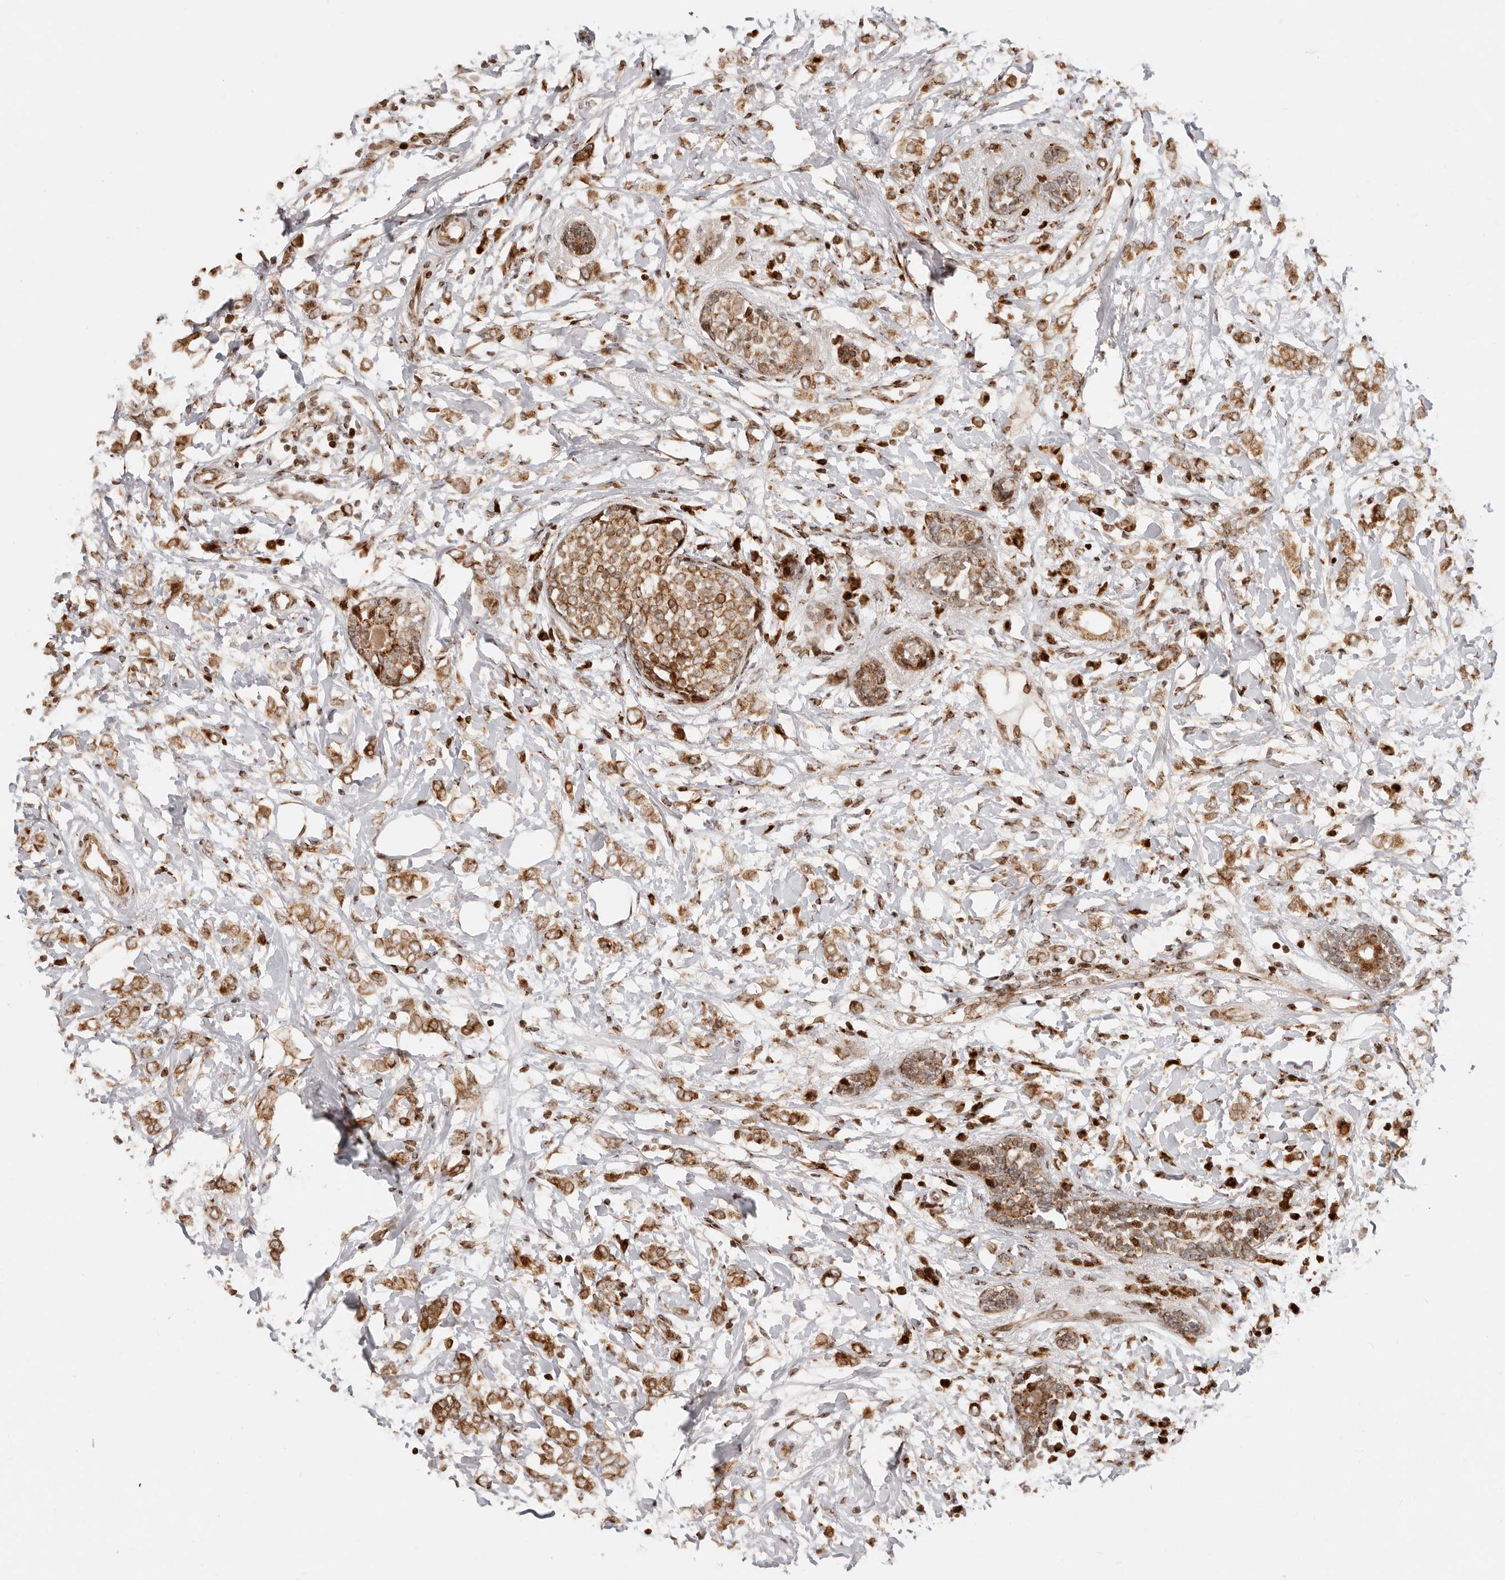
{"staining": {"intensity": "moderate", "quantity": ">75%", "location": "cytoplasmic/membranous"}, "tissue": "breast cancer", "cell_type": "Tumor cells", "image_type": "cancer", "snomed": [{"axis": "morphology", "description": "Normal tissue, NOS"}, {"axis": "morphology", "description": "Lobular carcinoma"}, {"axis": "topography", "description": "Breast"}], "caption": "Human breast cancer stained with a brown dye displays moderate cytoplasmic/membranous positive positivity in about >75% of tumor cells.", "gene": "TRIM4", "patient": {"sex": "female", "age": 47}}